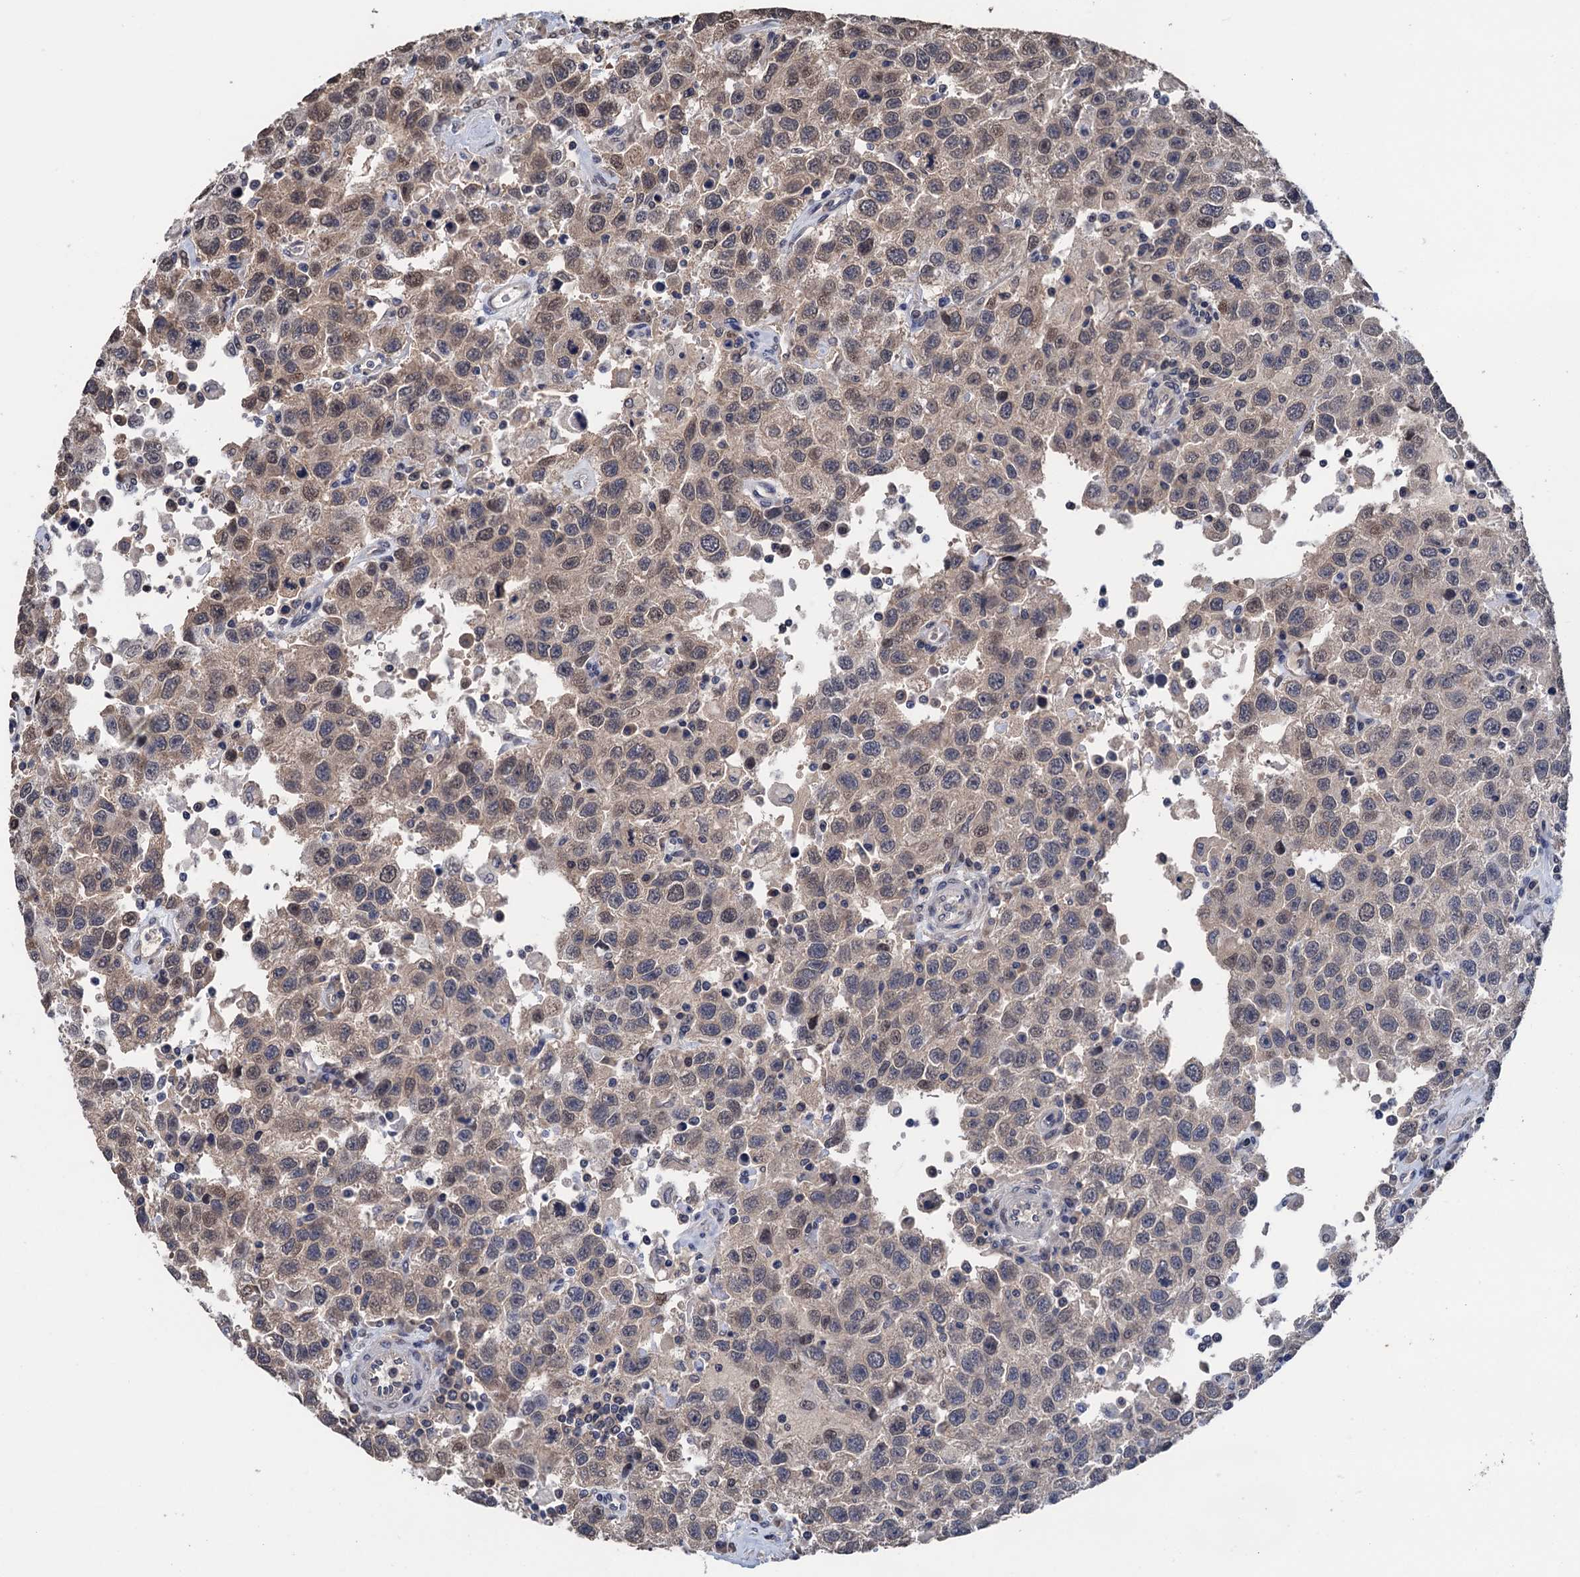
{"staining": {"intensity": "moderate", "quantity": "25%-75%", "location": "cytoplasmic/membranous,nuclear"}, "tissue": "testis cancer", "cell_type": "Tumor cells", "image_type": "cancer", "snomed": [{"axis": "morphology", "description": "Seminoma, NOS"}, {"axis": "topography", "description": "Testis"}], "caption": "A micrograph showing moderate cytoplasmic/membranous and nuclear expression in approximately 25%-75% of tumor cells in testis cancer, as visualized by brown immunohistochemical staining.", "gene": "ART5", "patient": {"sex": "male", "age": 41}}